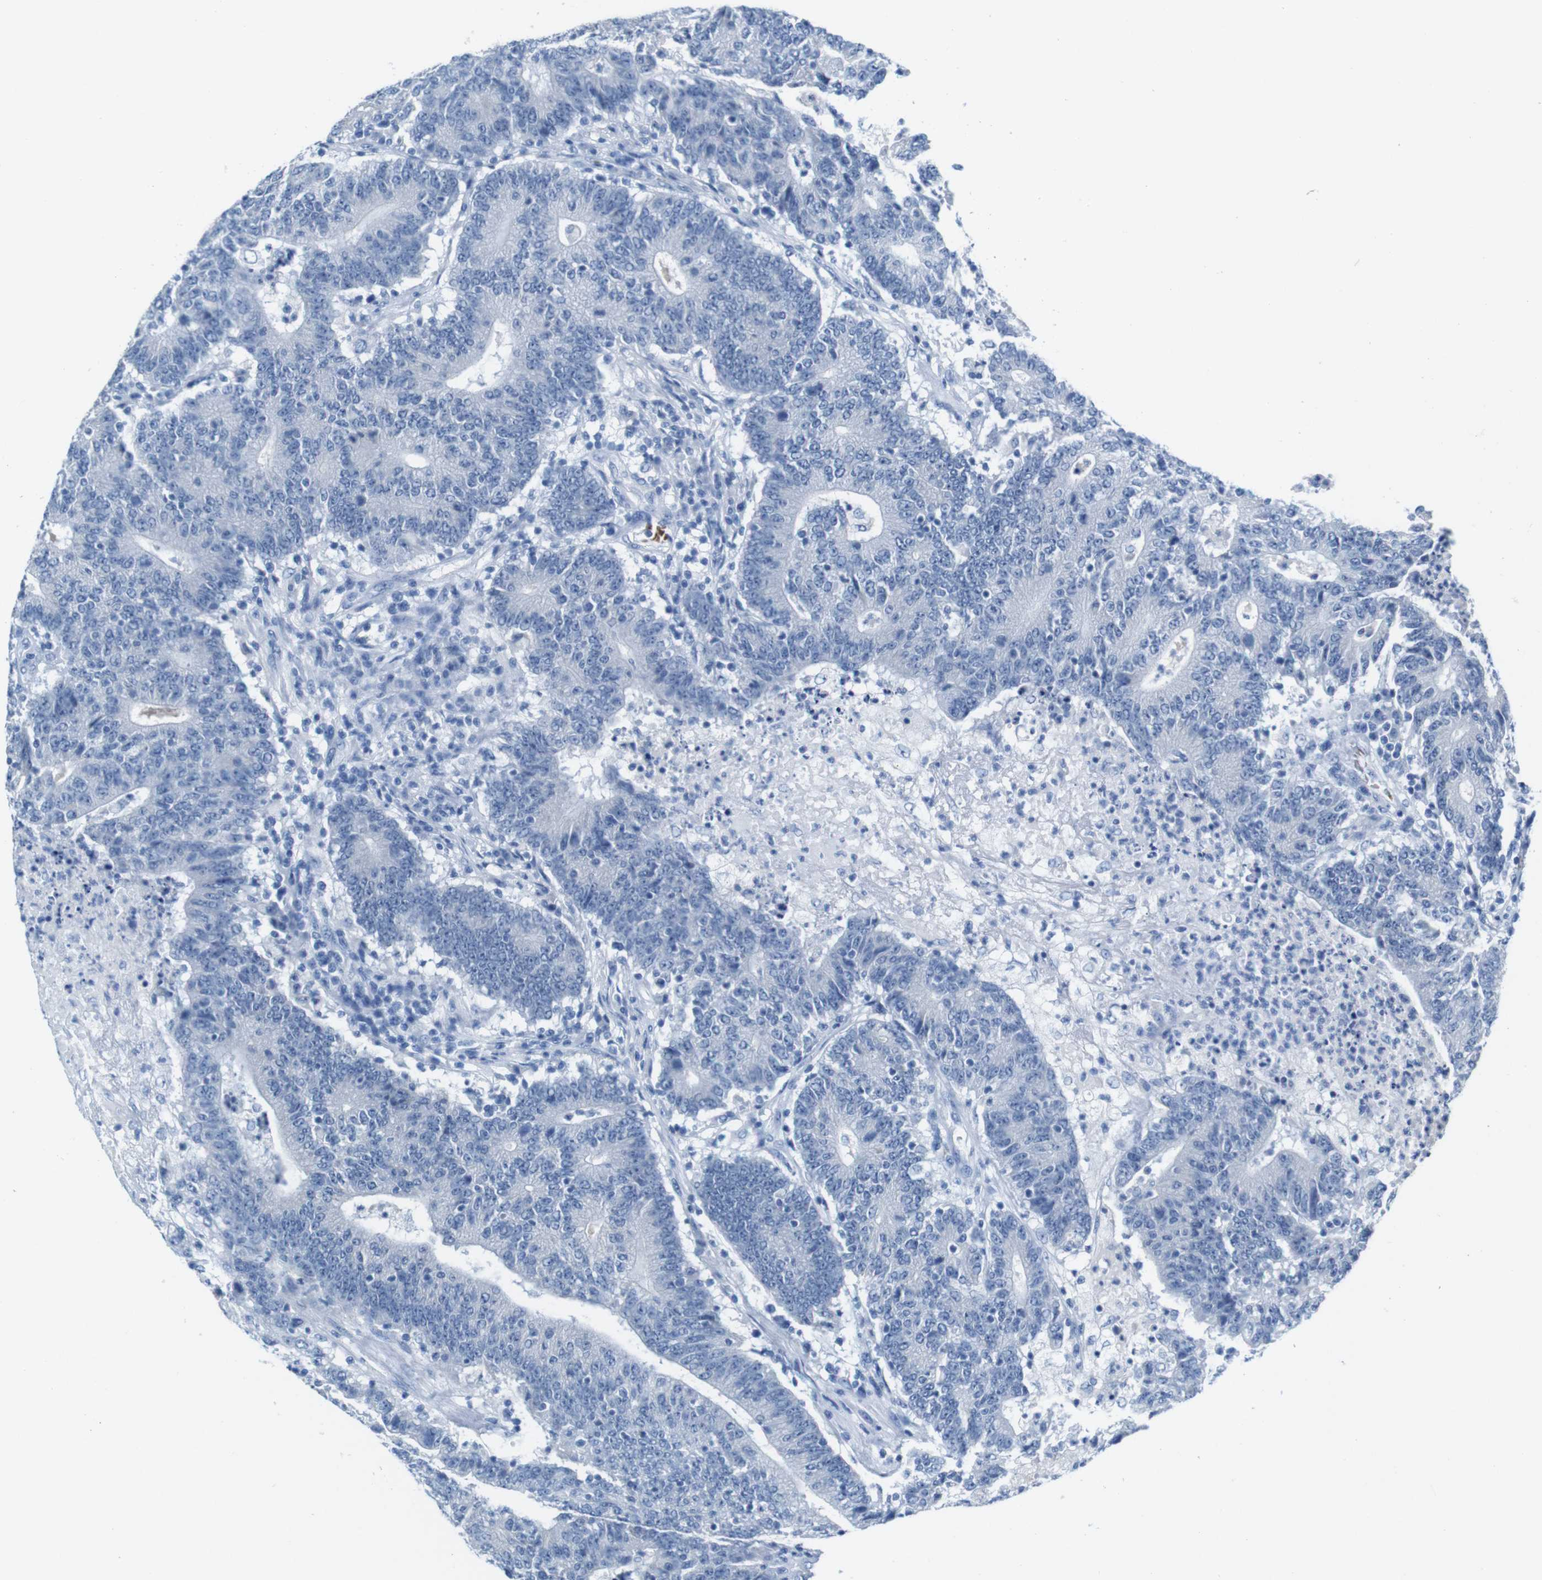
{"staining": {"intensity": "negative", "quantity": "none", "location": "none"}, "tissue": "colorectal cancer", "cell_type": "Tumor cells", "image_type": "cancer", "snomed": [{"axis": "morphology", "description": "Normal tissue, NOS"}, {"axis": "morphology", "description": "Adenocarcinoma, NOS"}, {"axis": "topography", "description": "Colon"}], "caption": "Immunohistochemistry of colorectal adenocarcinoma shows no staining in tumor cells.", "gene": "IGSF8", "patient": {"sex": "female", "age": 75}}